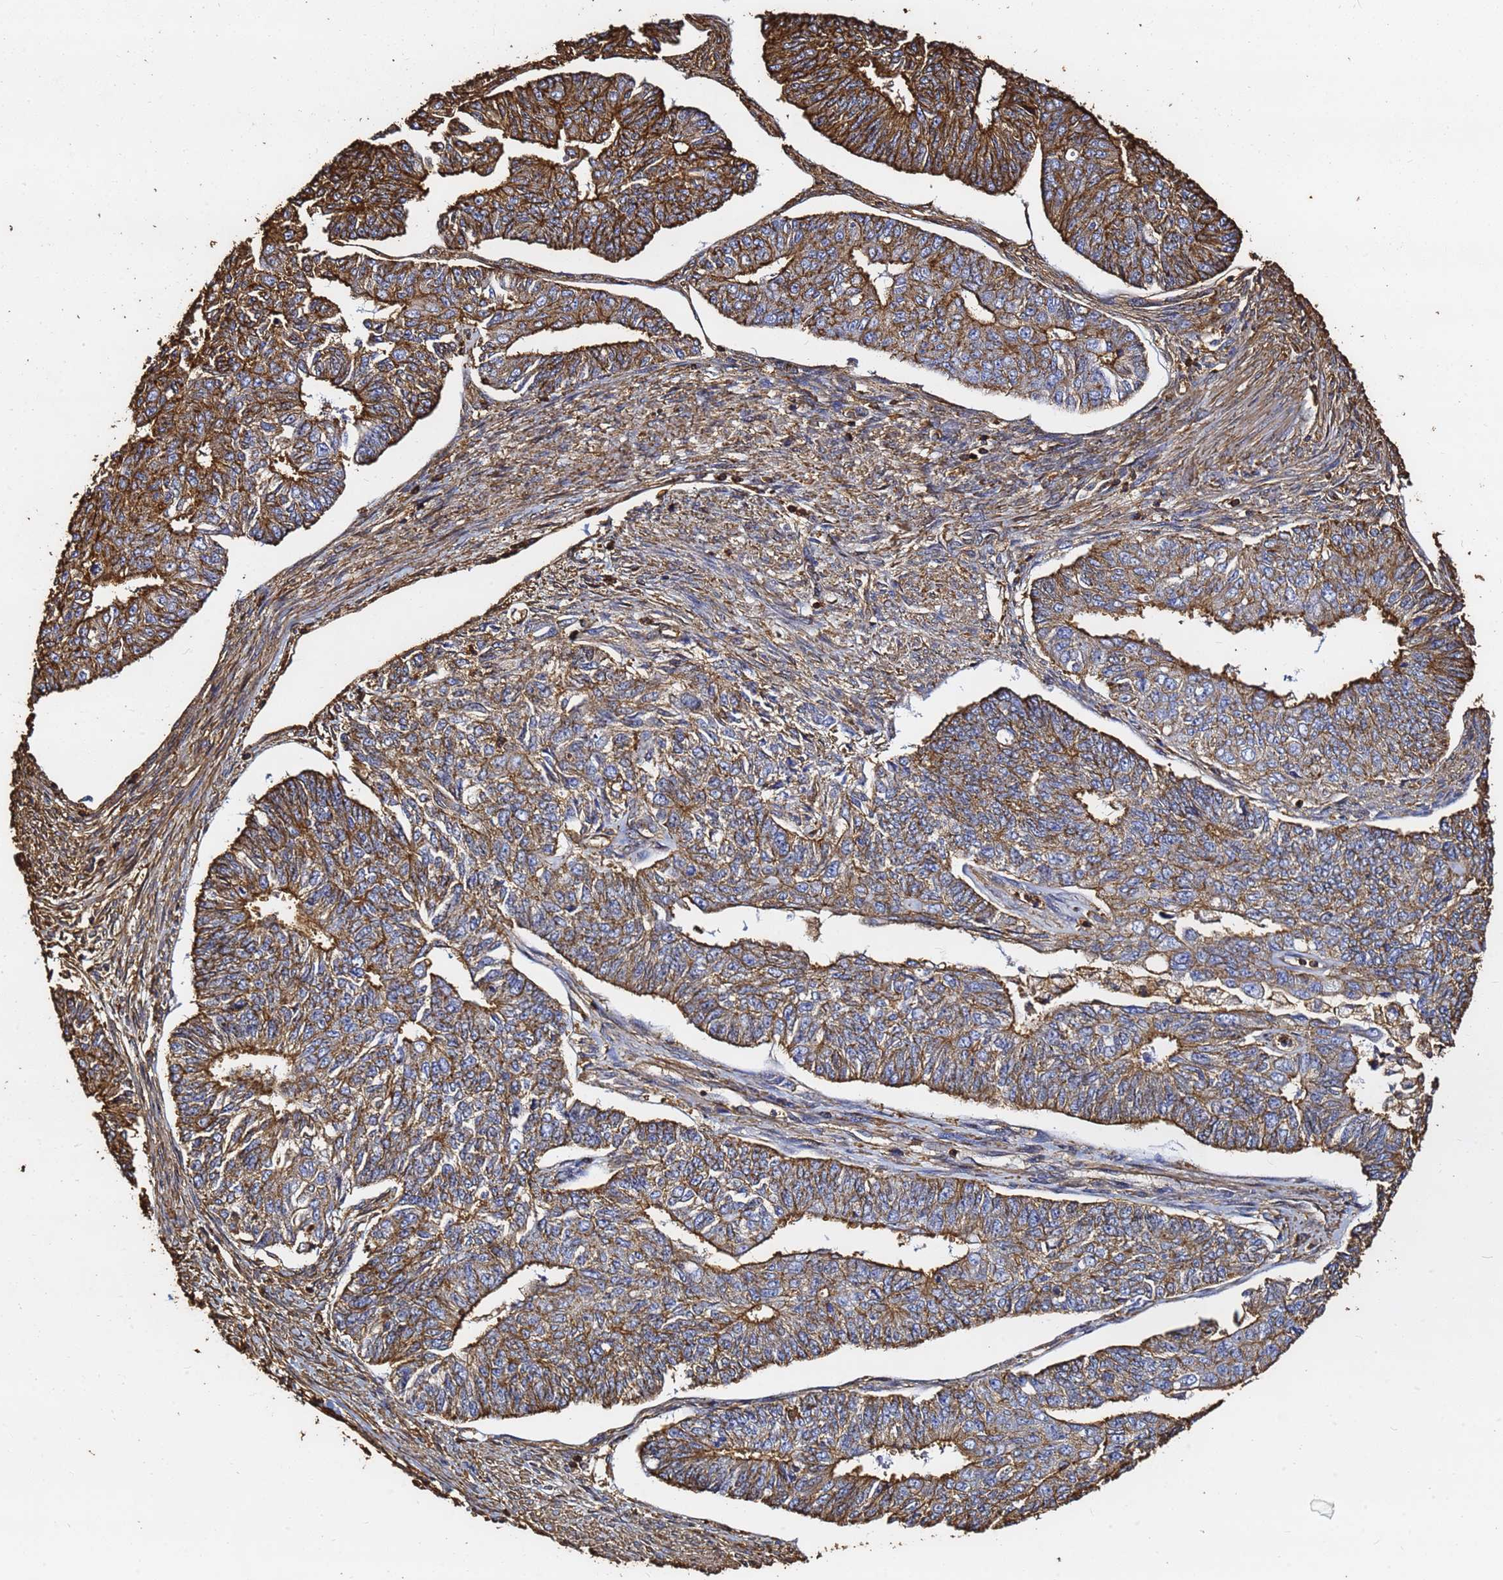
{"staining": {"intensity": "strong", "quantity": ">75%", "location": "cytoplasmic/membranous"}, "tissue": "endometrial cancer", "cell_type": "Tumor cells", "image_type": "cancer", "snomed": [{"axis": "morphology", "description": "Adenocarcinoma, NOS"}, {"axis": "topography", "description": "Endometrium"}], "caption": "Immunohistochemical staining of endometrial cancer (adenocarcinoma) shows strong cytoplasmic/membranous protein expression in about >75% of tumor cells. Using DAB (brown) and hematoxylin (blue) stains, captured at high magnification using brightfield microscopy.", "gene": "ACTB", "patient": {"sex": "female", "age": 32}}